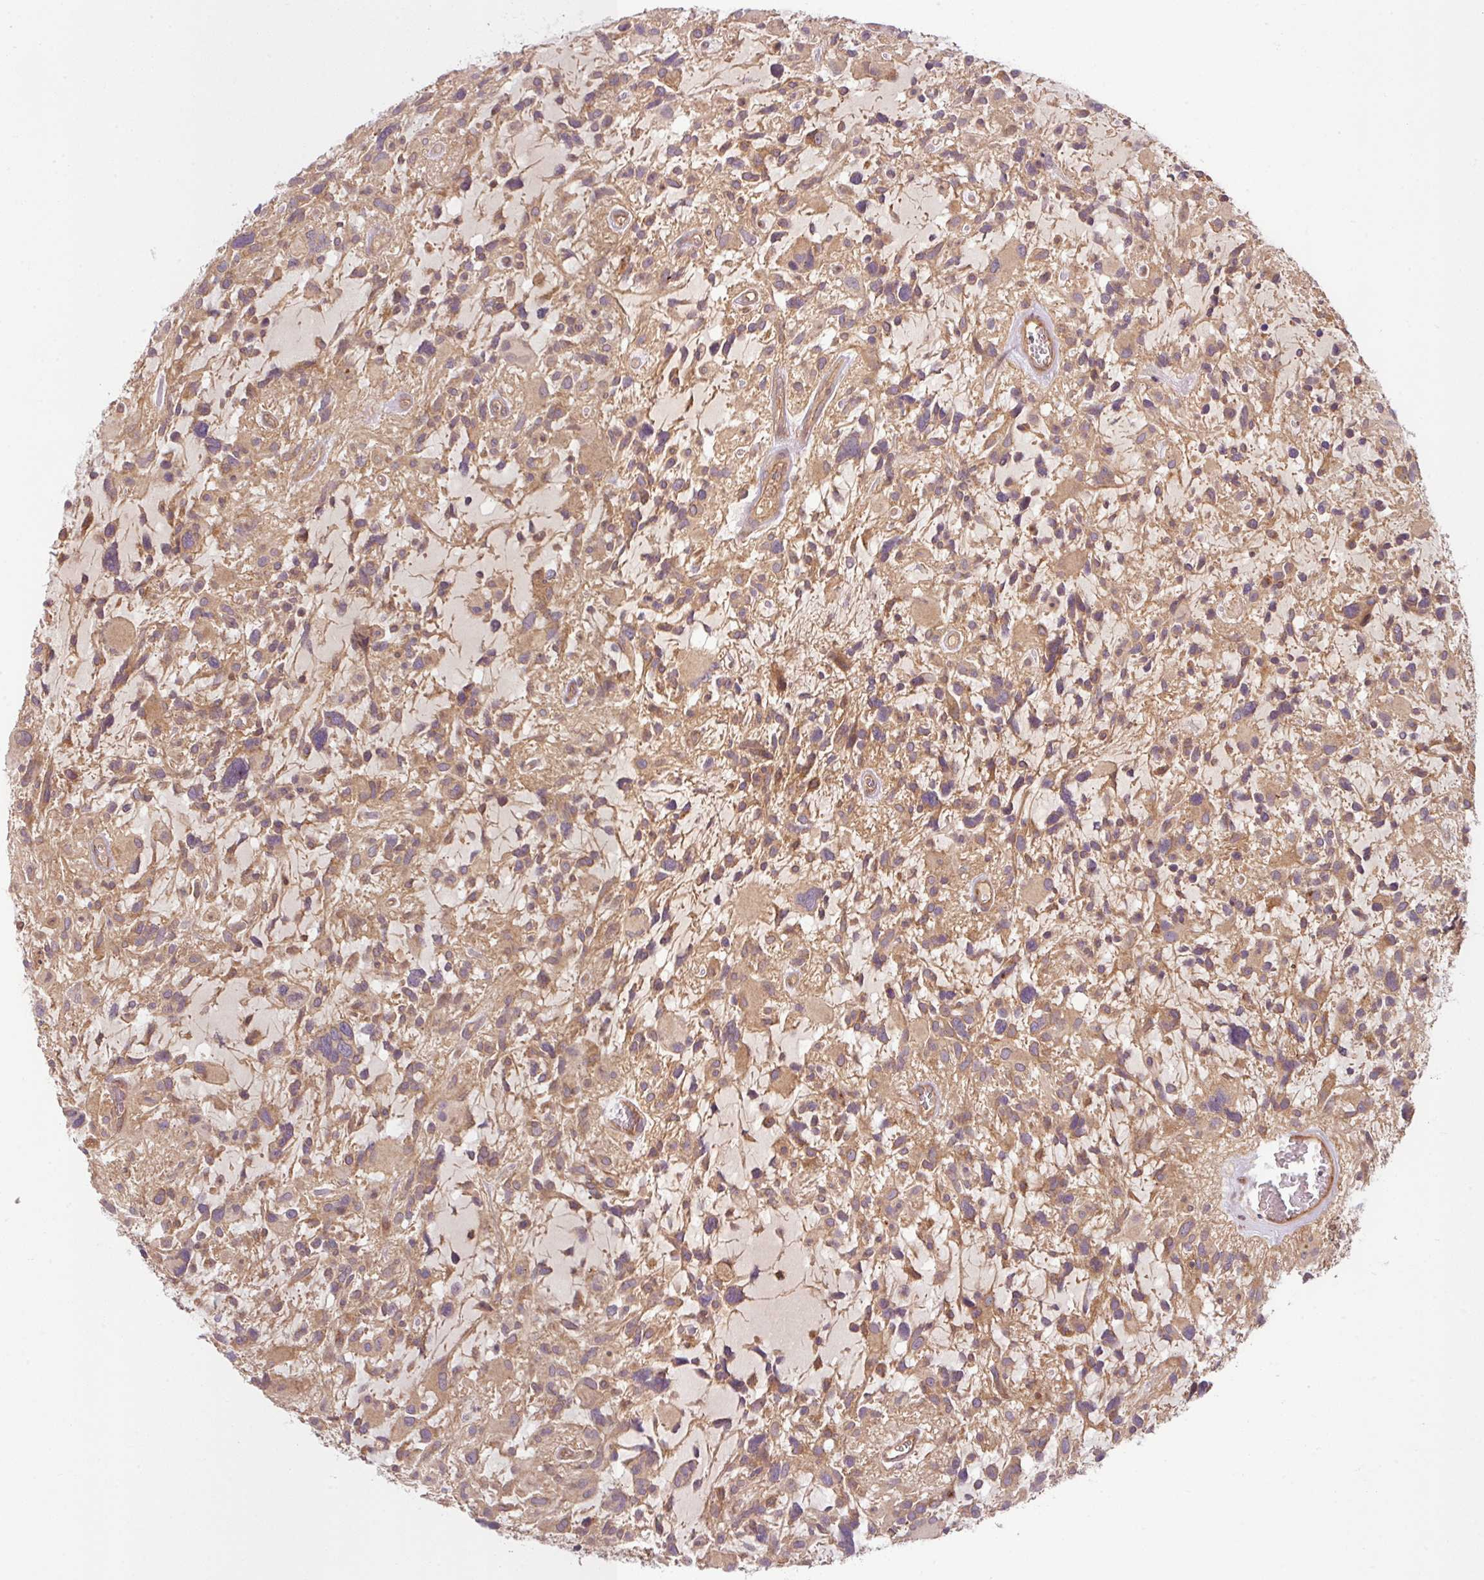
{"staining": {"intensity": "moderate", "quantity": ">75%", "location": "cytoplasmic/membranous"}, "tissue": "glioma", "cell_type": "Tumor cells", "image_type": "cancer", "snomed": [{"axis": "morphology", "description": "Glioma, malignant, High grade"}, {"axis": "topography", "description": "Brain"}], "caption": "Immunohistochemistry histopathology image of neoplastic tissue: human glioma stained using immunohistochemistry demonstrates medium levels of moderate protein expression localized specifically in the cytoplasmic/membranous of tumor cells, appearing as a cytoplasmic/membranous brown color.", "gene": "RNF31", "patient": {"sex": "female", "age": 11}}